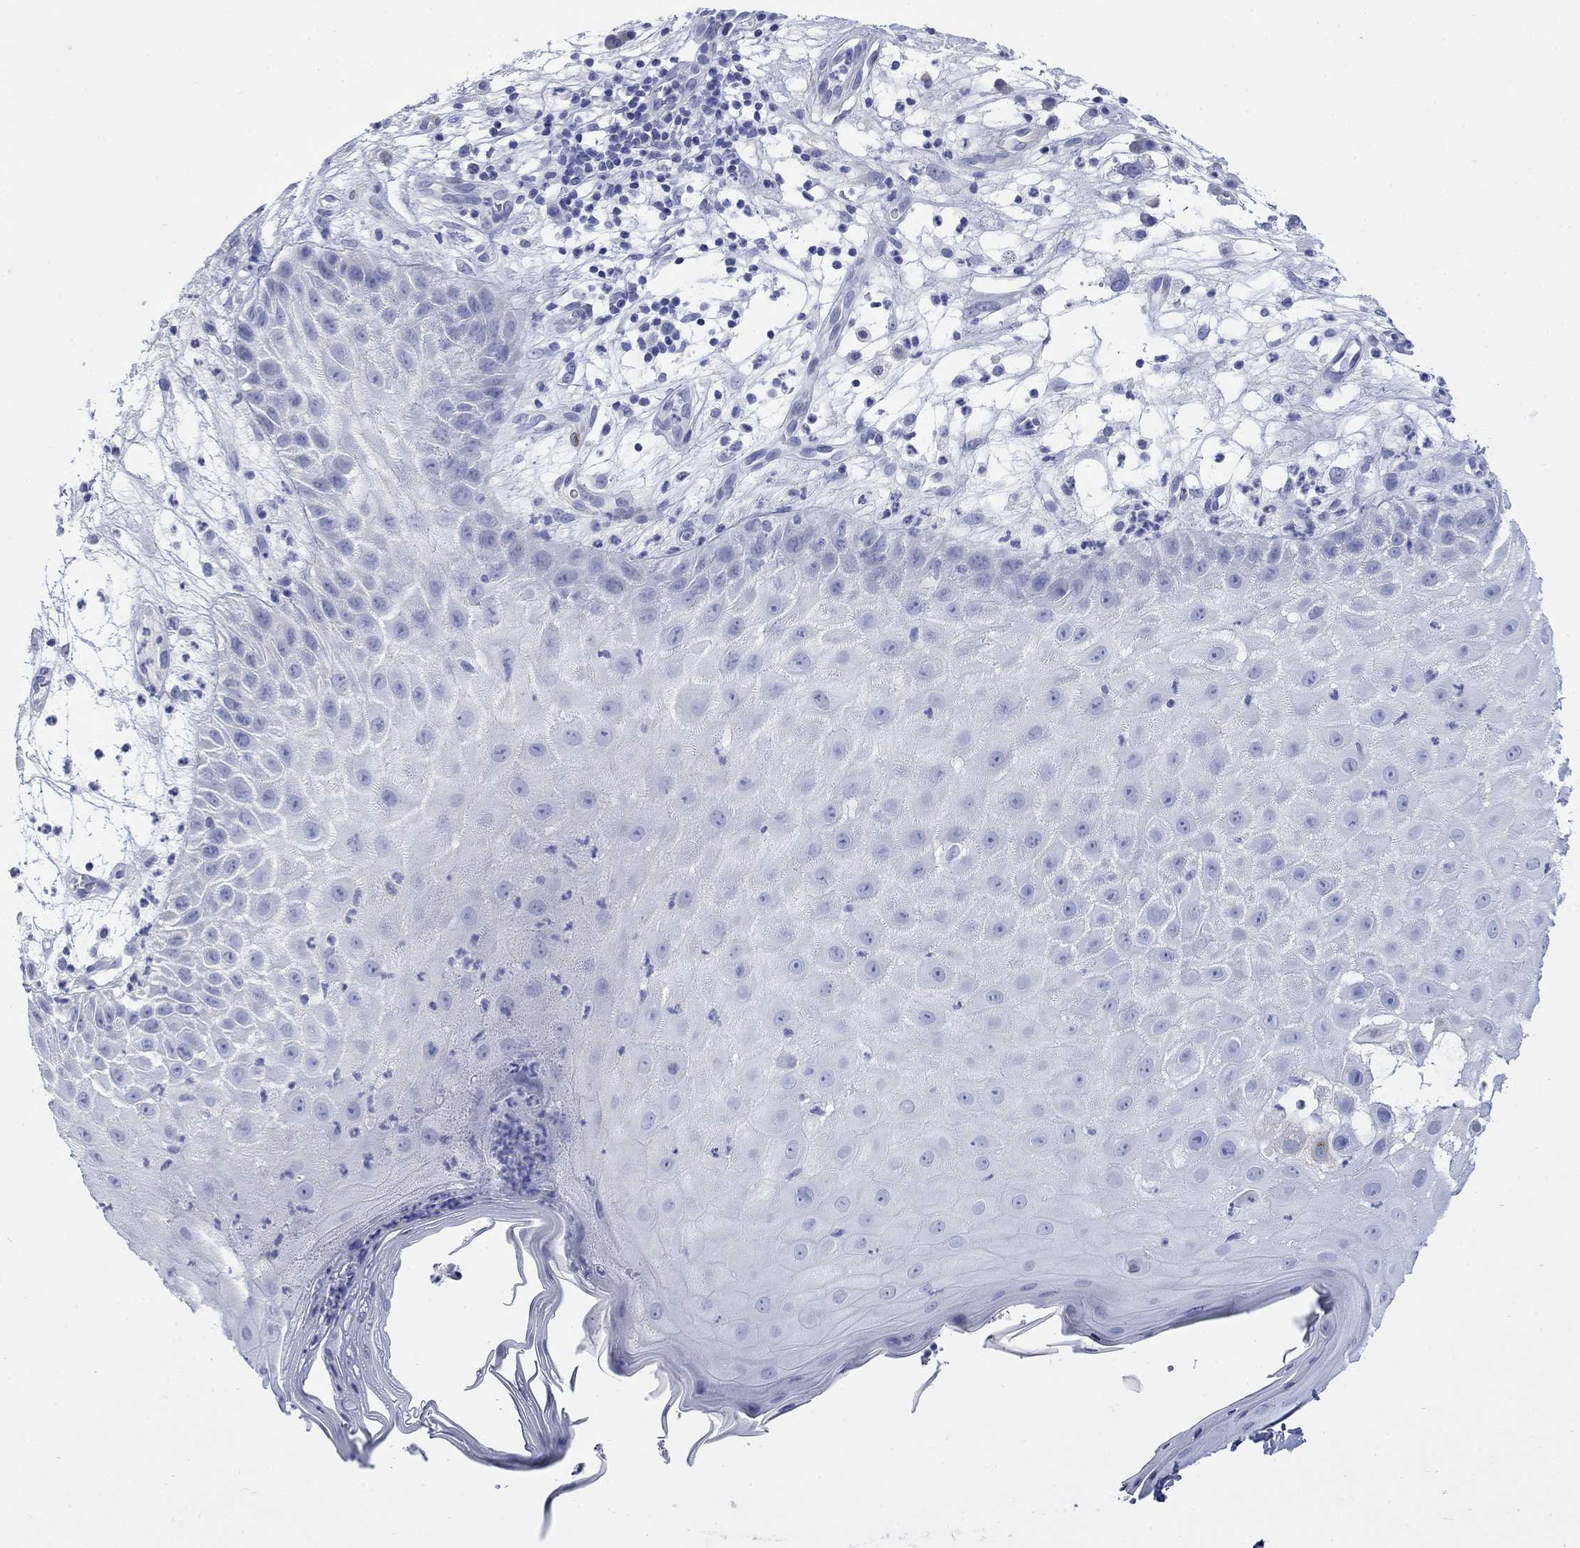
{"staining": {"intensity": "strong", "quantity": "<25%", "location": "cytoplasmic/membranous"}, "tissue": "skin cancer", "cell_type": "Tumor cells", "image_type": "cancer", "snomed": [{"axis": "morphology", "description": "Normal tissue, NOS"}, {"axis": "morphology", "description": "Squamous cell carcinoma, NOS"}, {"axis": "topography", "description": "Skin"}], "caption": "This micrograph displays immunohistochemistry (IHC) staining of human skin cancer, with medium strong cytoplasmic/membranous staining in about <25% of tumor cells.", "gene": "IGF2BP3", "patient": {"sex": "male", "age": 79}}